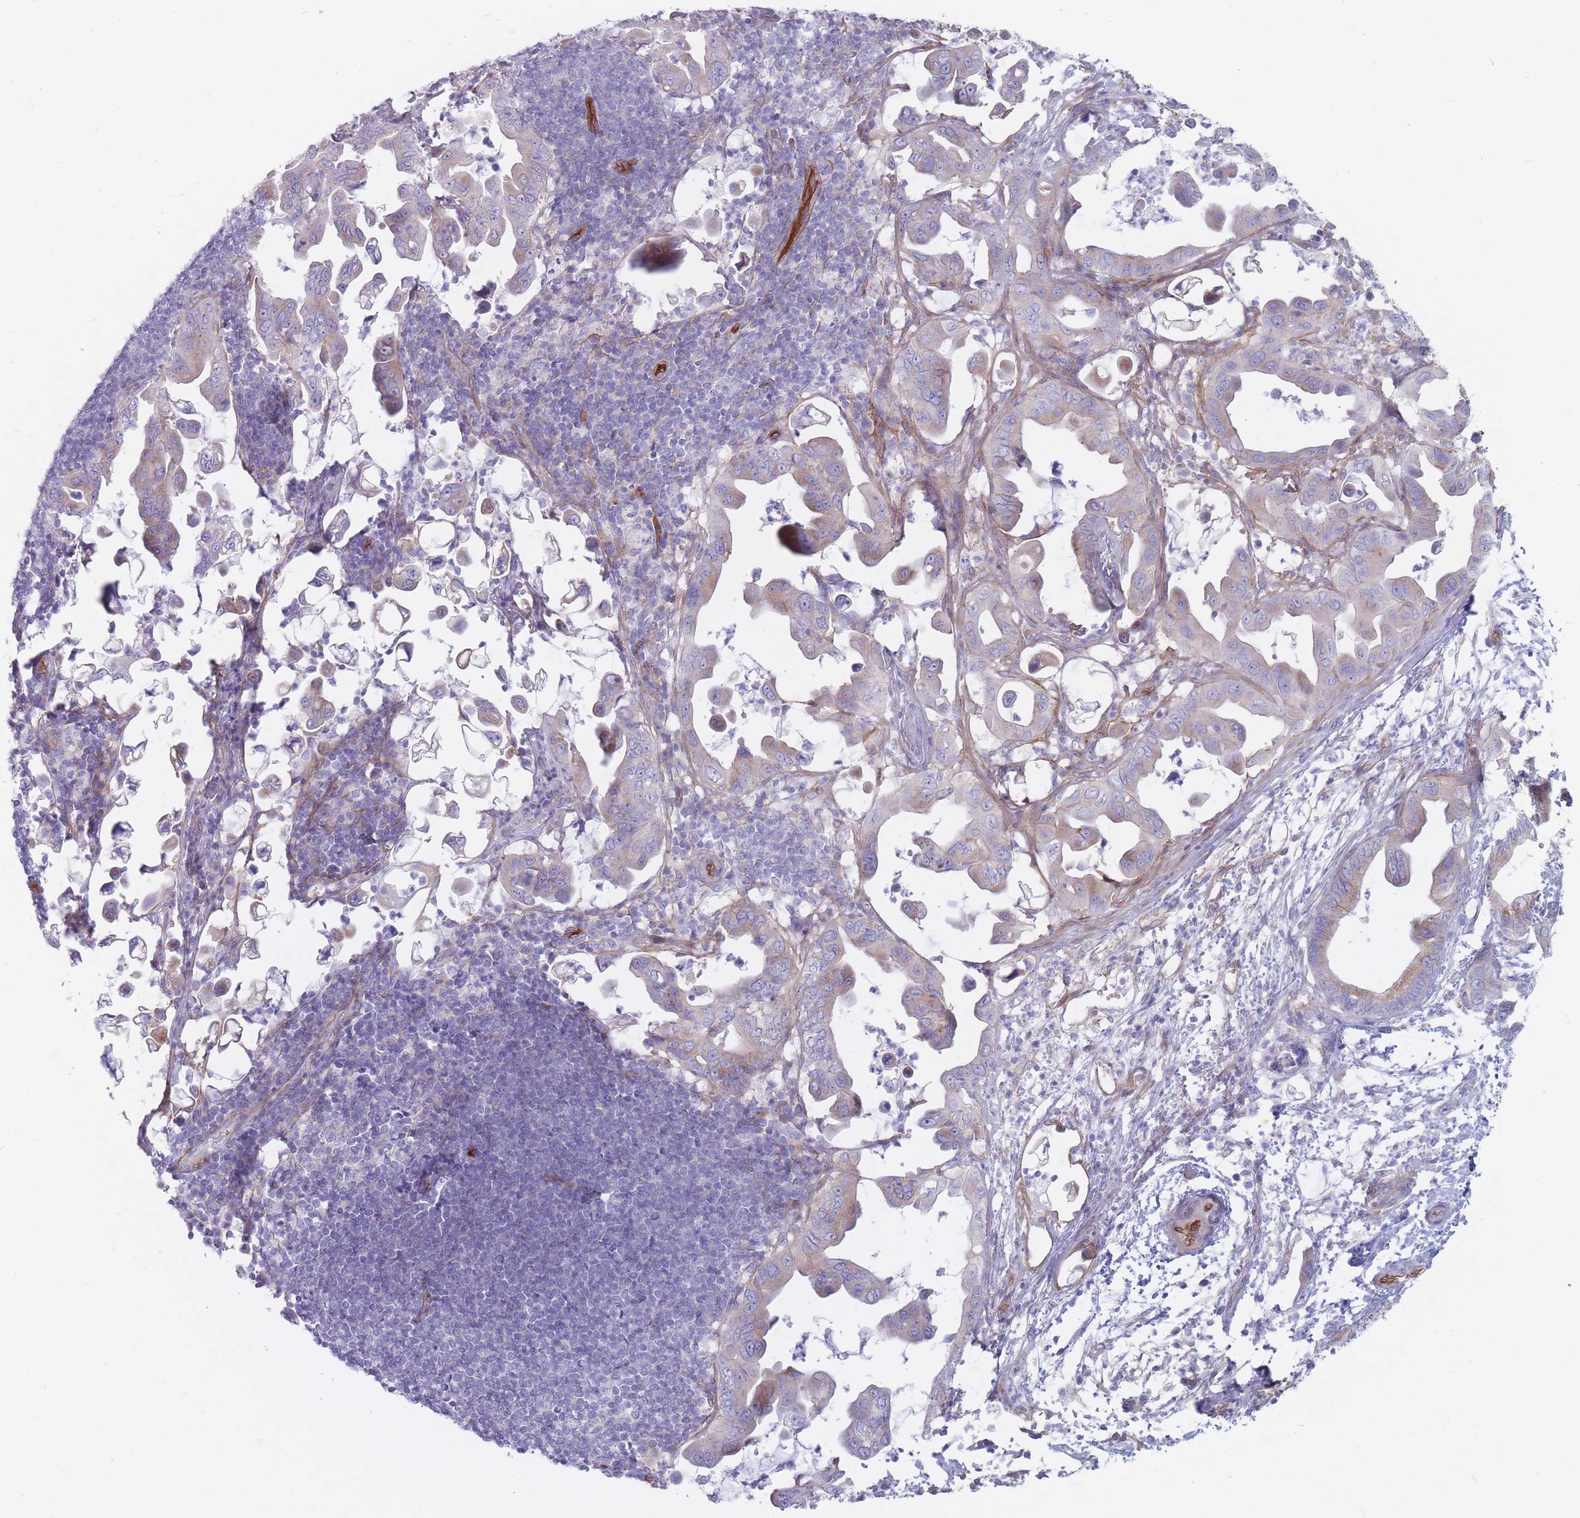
{"staining": {"intensity": "weak", "quantity": "<25%", "location": "cytoplasmic/membranous"}, "tissue": "pancreatic cancer", "cell_type": "Tumor cells", "image_type": "cancer", "snomed": [{"axis": "morphology", "description": "Adenocarcinoma, NOS"}, {"axis": "topography", "description": "Pancreas"}], "caption": "Protein analysis of adenocarcinoma (pancreatic) demonstrates no significant positivity in tumor cells.", "gene": "PLPP1", "patient": {"sex": "male", "age": 61}}